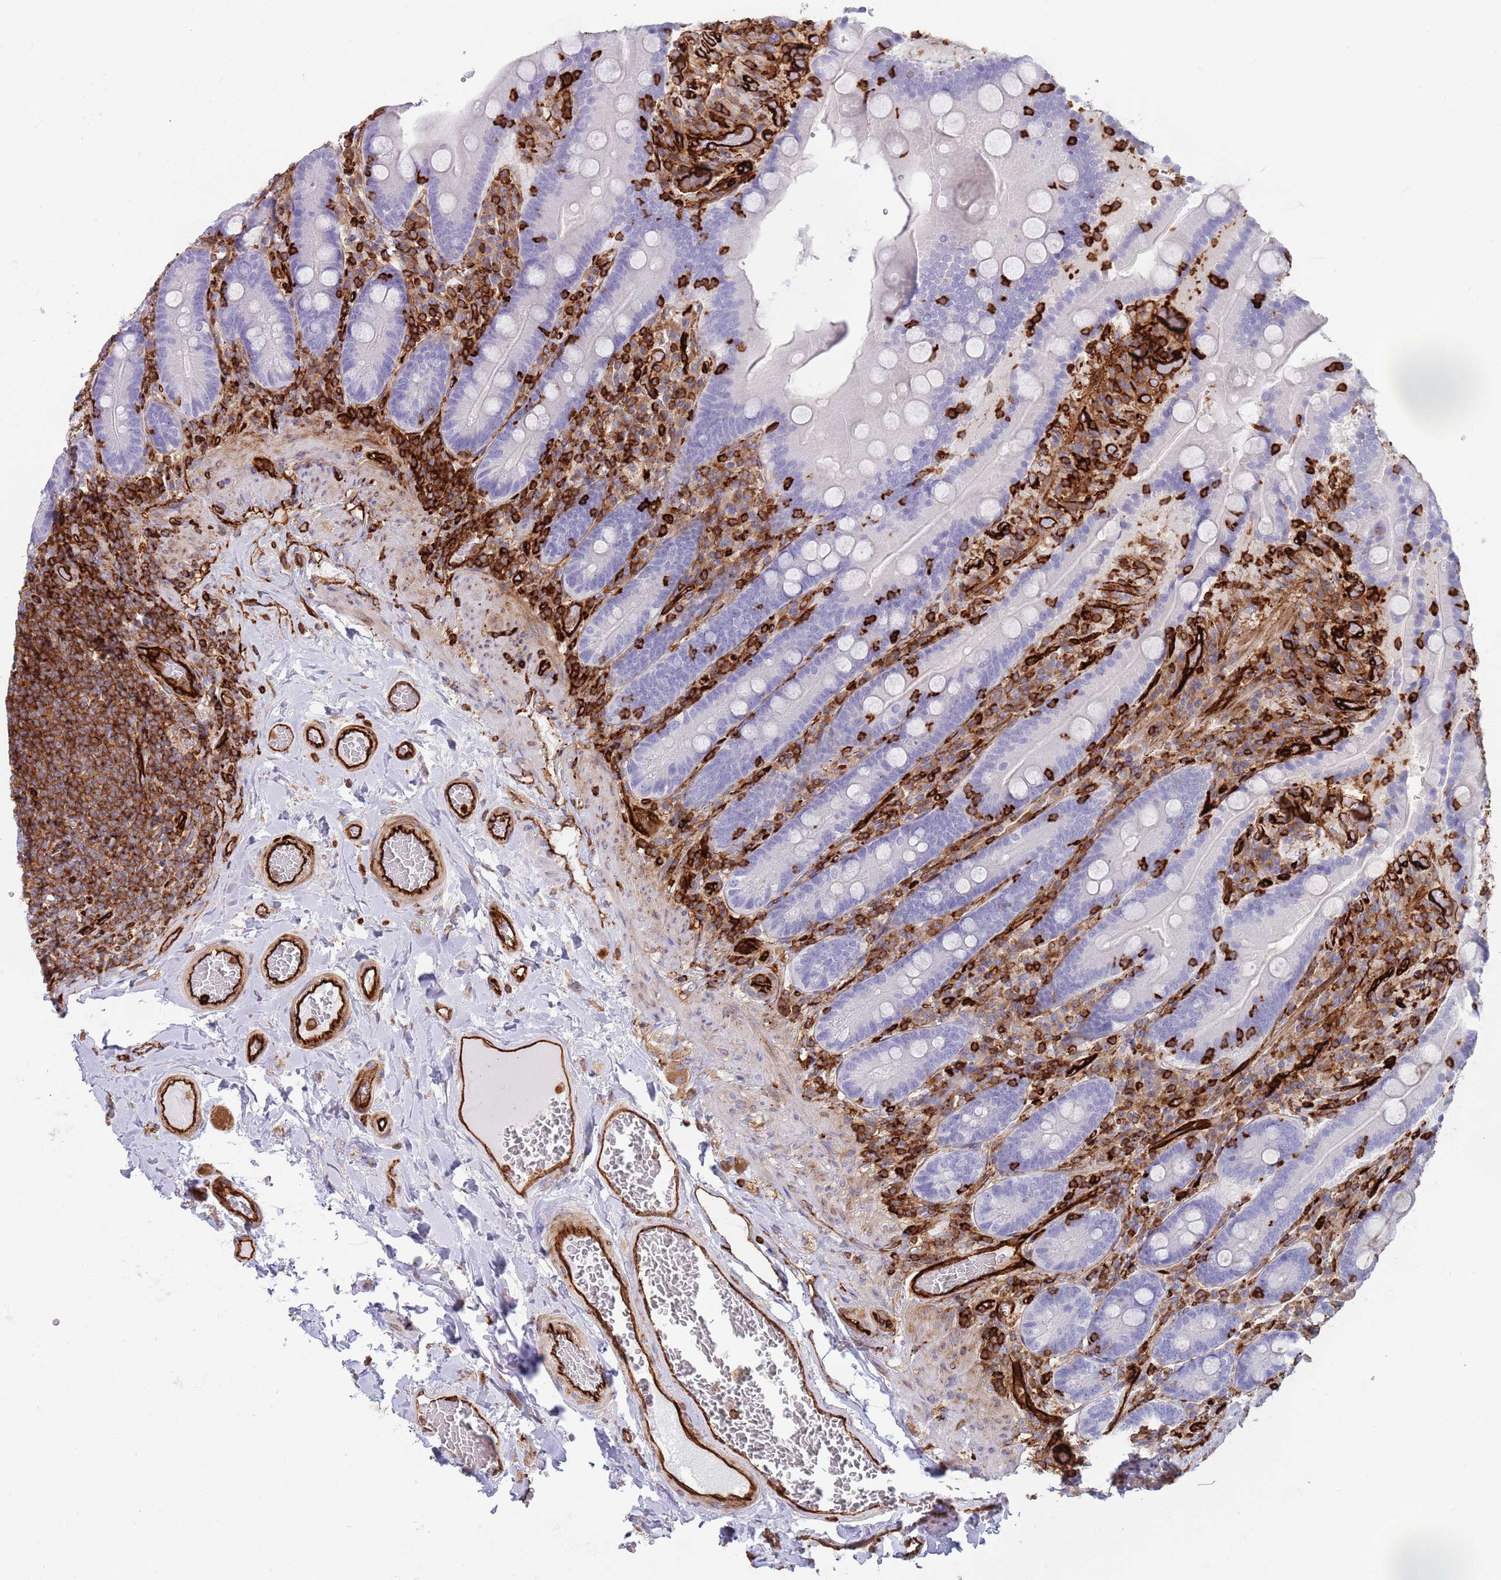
{"staining": {"intensity": "negative", "quantity": "none", "location": "none"}, "tissue": "duodenum", "cell_type": "Glandular cells", "image_type": "normal", "snomed": [{"axis": "morphology", "description": "Normal tissue, NOS"}, {"axis": "topography", "description": "Duodenum"}], "caption": "Immunohistochemistry micrograph of benign duodenum: human duodenum stained with DAB reveals no significant protein staining in glandular cells. Brightfield microscopy of immunohistochemistry (IHC) stained with DAB (3,3'-diaminobenzidine) (brown) and hematoxylin (blue), captured at high magnification.", "gene": "KBTBD6", "patient": {"sex": "female", "age": 62}}